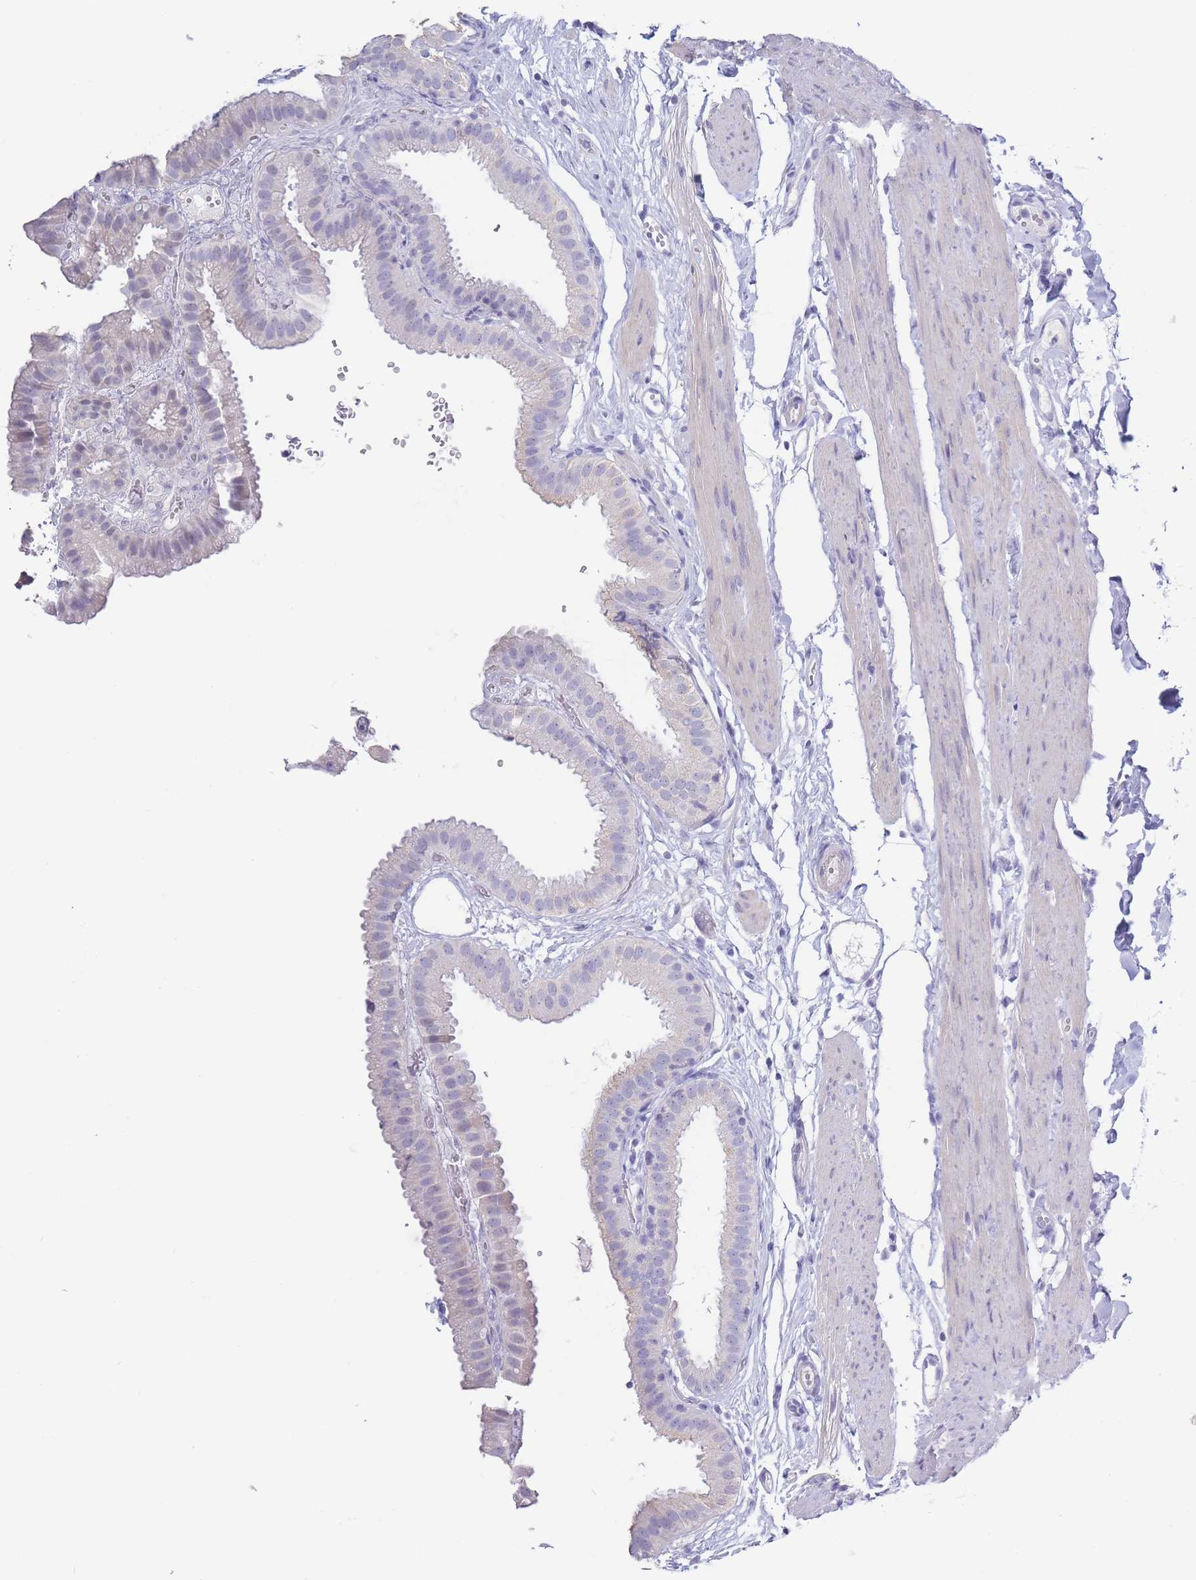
{"staining": {"intensity": "negative", "quantity": "none", "location": "none"}, "tissue": "gallbladder", "cell_type": "Glandular cells", "image_type": "normal", "snomed": [{"axis": "morphology", "description": "Normal tissue, NOS"}, {"axis": "topography", "description": "Gallbladder"}], "caption": "This photomicrograph is of benign gallbladder stained with immunohistochemistry to label a protein in brown with the nuclei are counter-stained blue. There is no positivity in glandular cells. (DAB IHC visualized using brightfield microscopy, high magnification).", "gene": "CD37", "patient": {"sex": "female", "age": 61}}